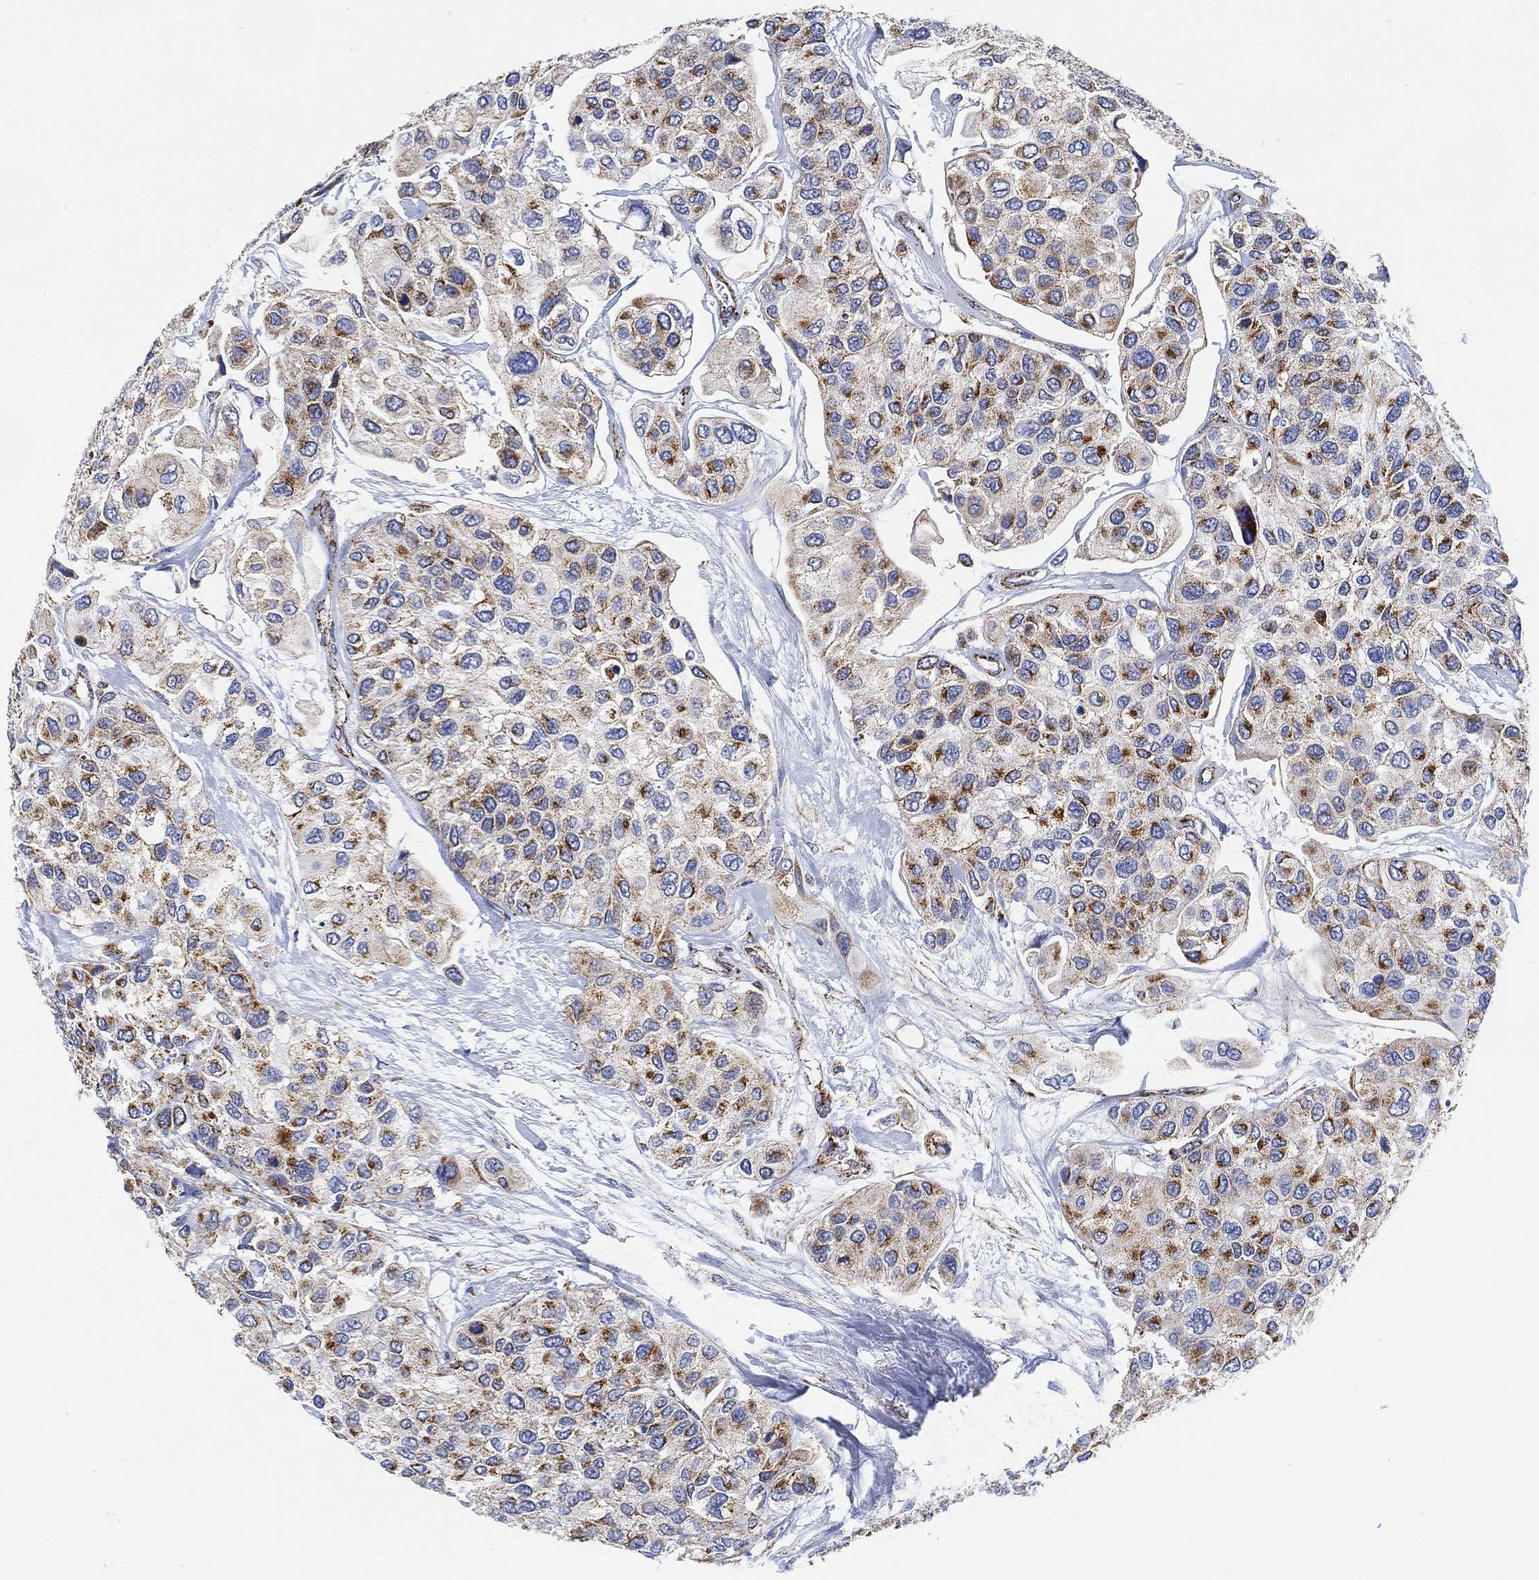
{"staining": {"intensity": "strong", "quantity": "<25%", "location": "cytoplasmic/membranous"}, "tissue": "urothelial cancer", "cell_type": "Tumor cells", "image_type": "cancer", "snomed": [{"axis": "morphology", "description": "Urothelial carcinoma, High grade"}, {"axis": "topography", "description": "Urinary bladder"}], "caption": "IHC (DAB (3,3'-diaminobenzidine)) staining of human urothelial cancer displays strong cytoplasmic/membranous protein expression in about <25% of tumor cells.", "gene": "NDUFS3", "patient": {"sex": "male", "age": 77}}